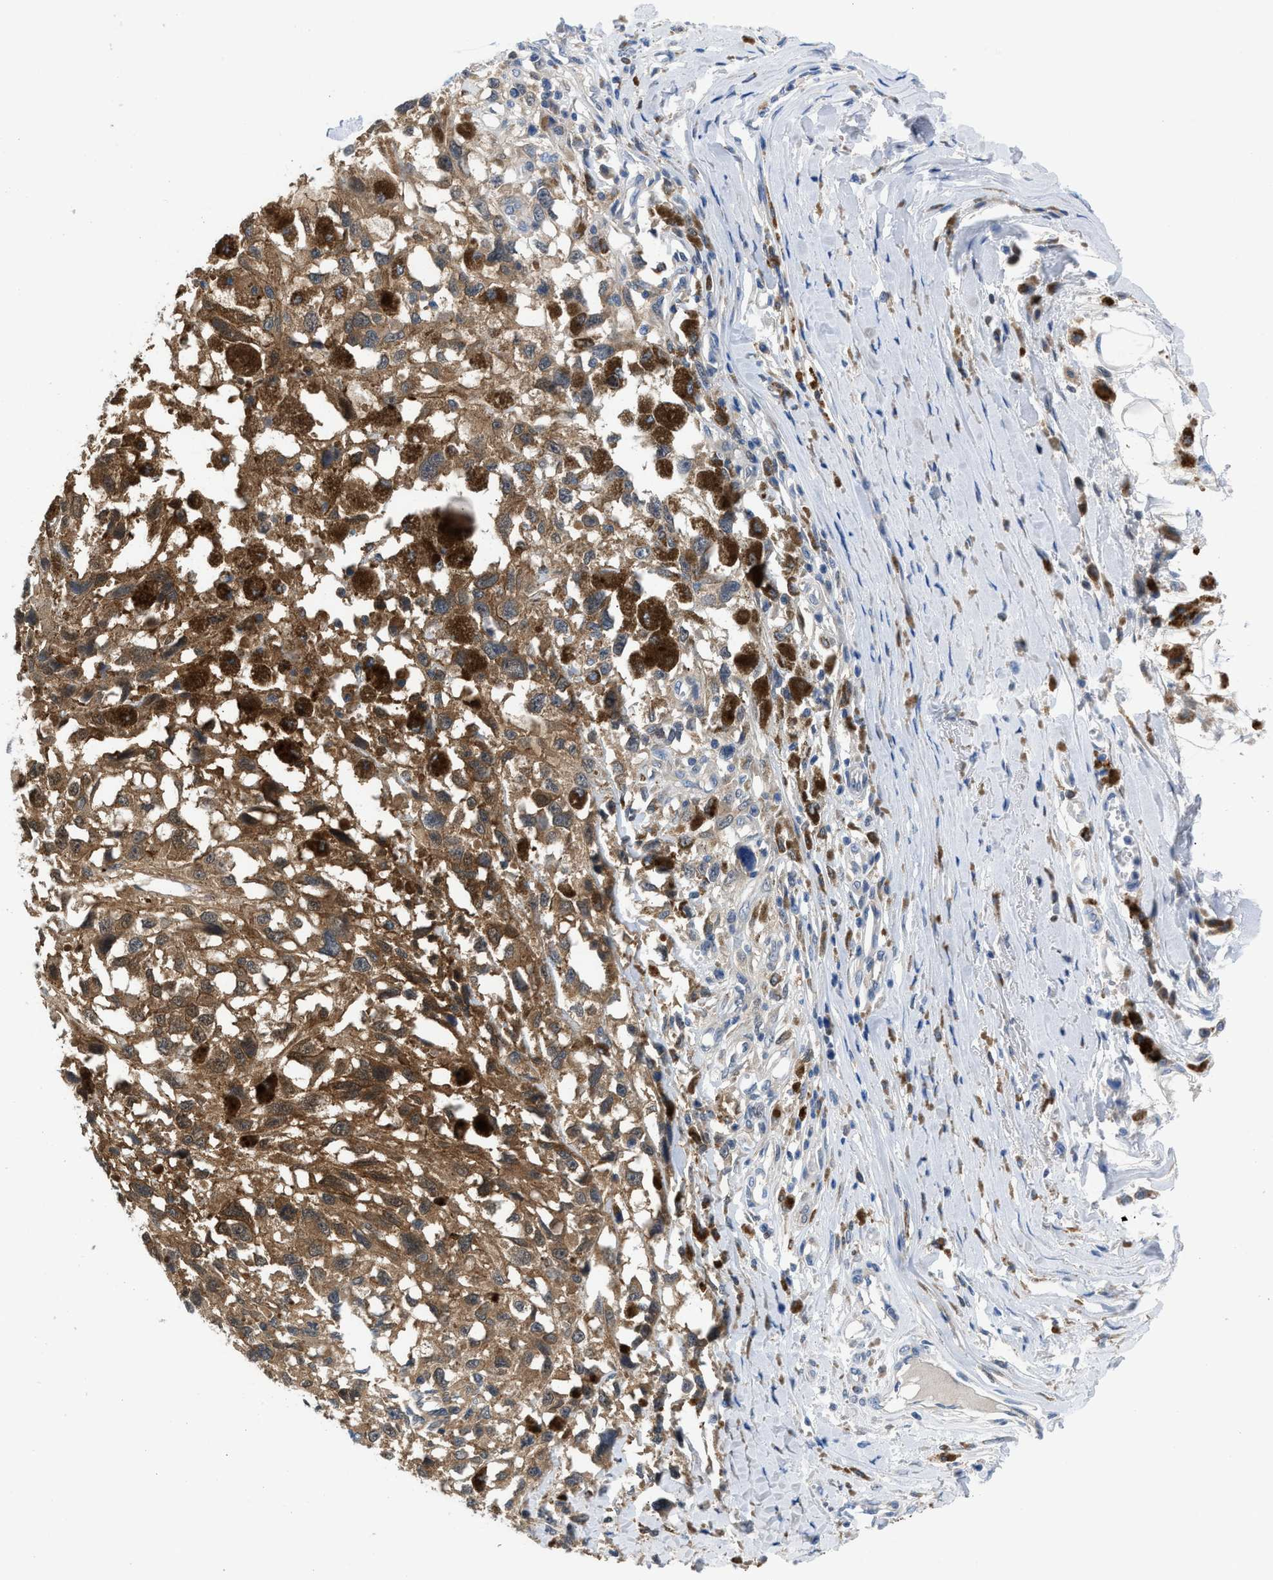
{"staining": {"intensity": "moderate", "quantity": ">75%", "location": "cytoplasmic/membranous"}, "tissue": "melanoma", "cell_type": "Tumor cells", "image_type": "cancer", "snomed": [{"axis": "morphology", "description": "Malignant melanoma, Metastatic site"}, {"axis": "topography", "description": "Lymph node"}], "caption": "Protein expression analysis of human malignant melanoma (metastatic site) reveals moderate cytoplasmic/membranous positivity in approximately >75% of tumor cells.", "gene": "CBR1", "patient": {"sex": "male", "age": 59}}